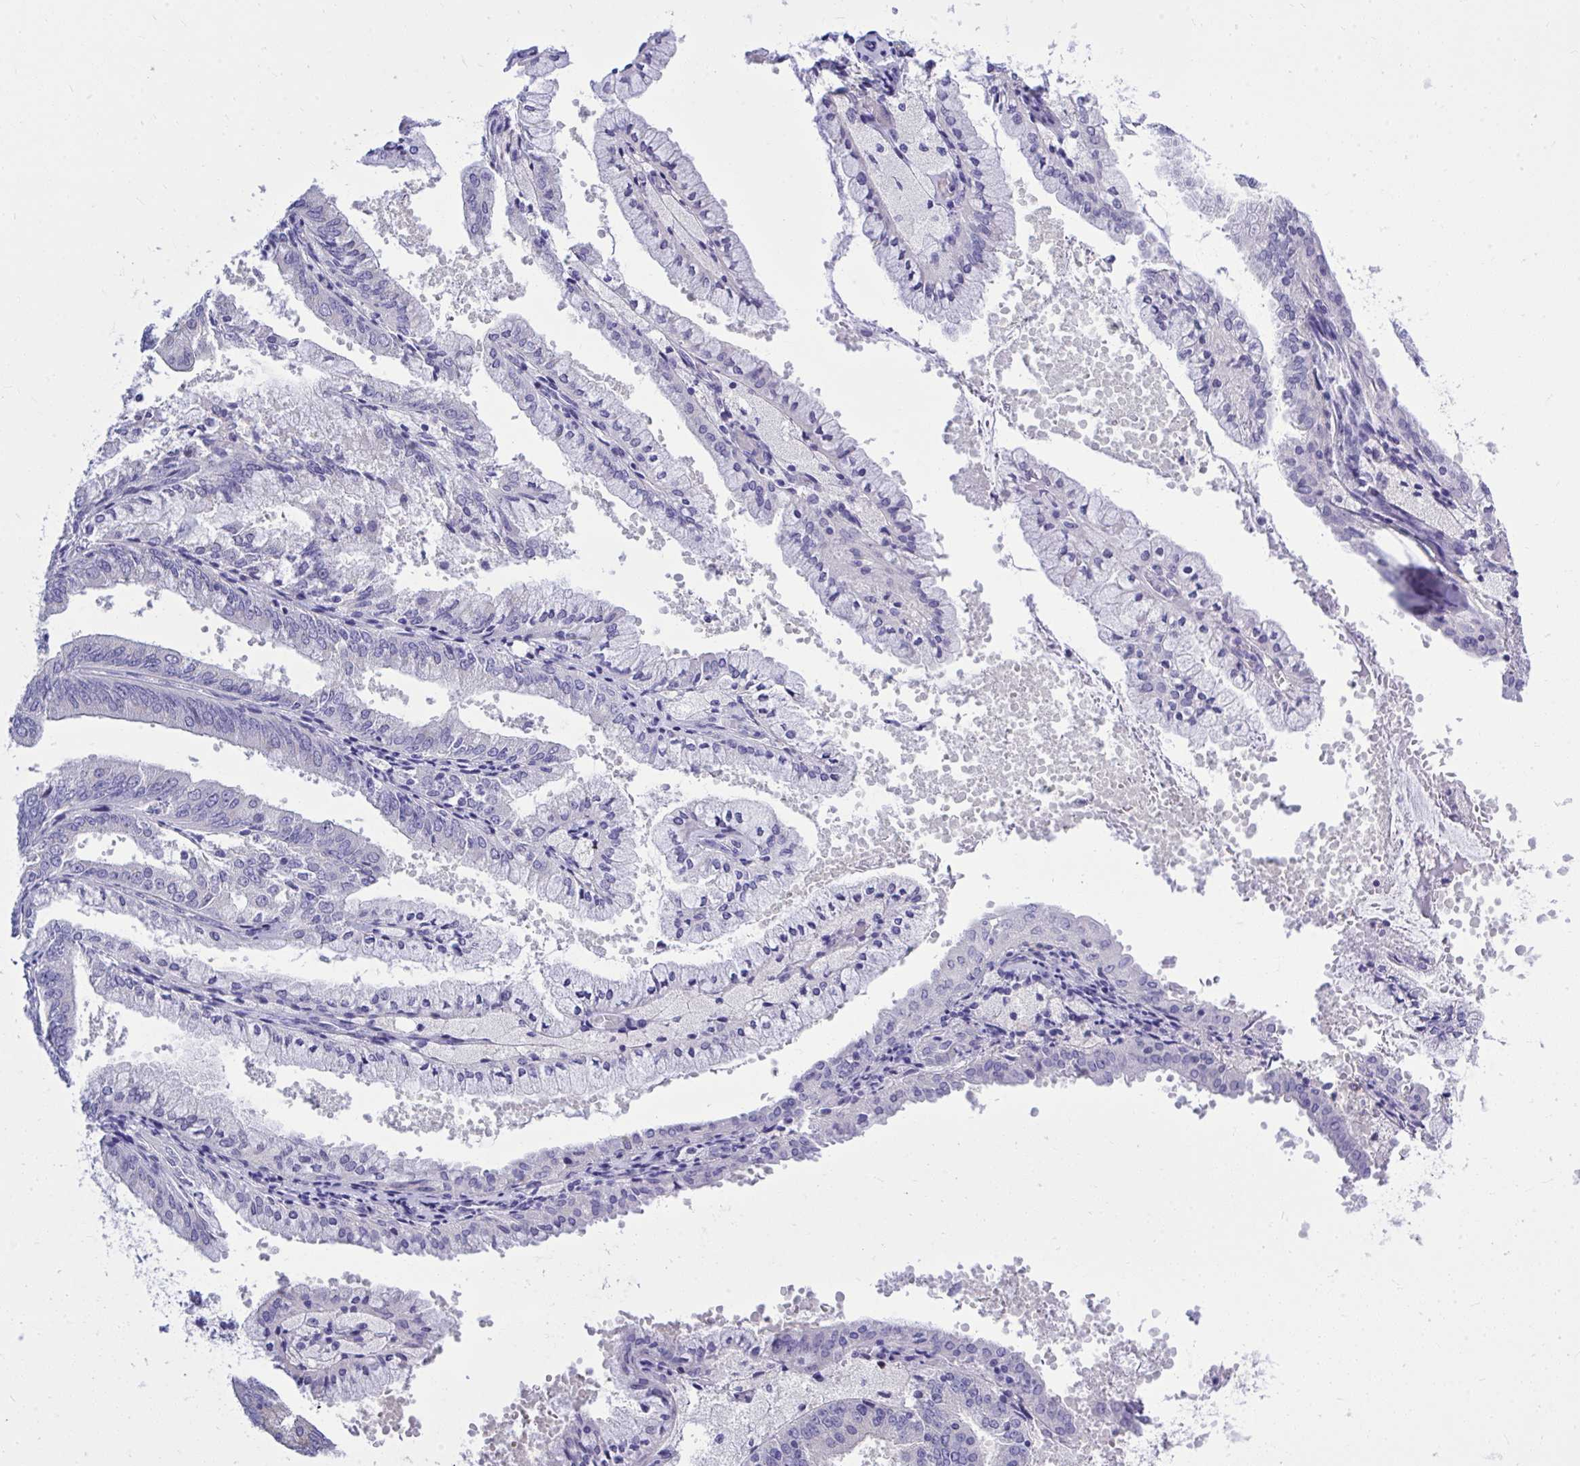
{"staining": {"intensity": "negative", "quantity": "none", "location": "none"}, "tissue": "endometrial cancer", "cell_type": "Tumor cells", "image_type": "cancer", "snomed": [{"axis": "morphology", "description": "Adenocarcinoma, NOS"}, {"axis": "topography", "description": "Endometrium"}], "caption": "This is an IHC histopathology image of endometrial adenocarcinoma. There is no staining in tumor cells.", "gene": "PSD", "patient": {"sex": "female", "age": 63}}